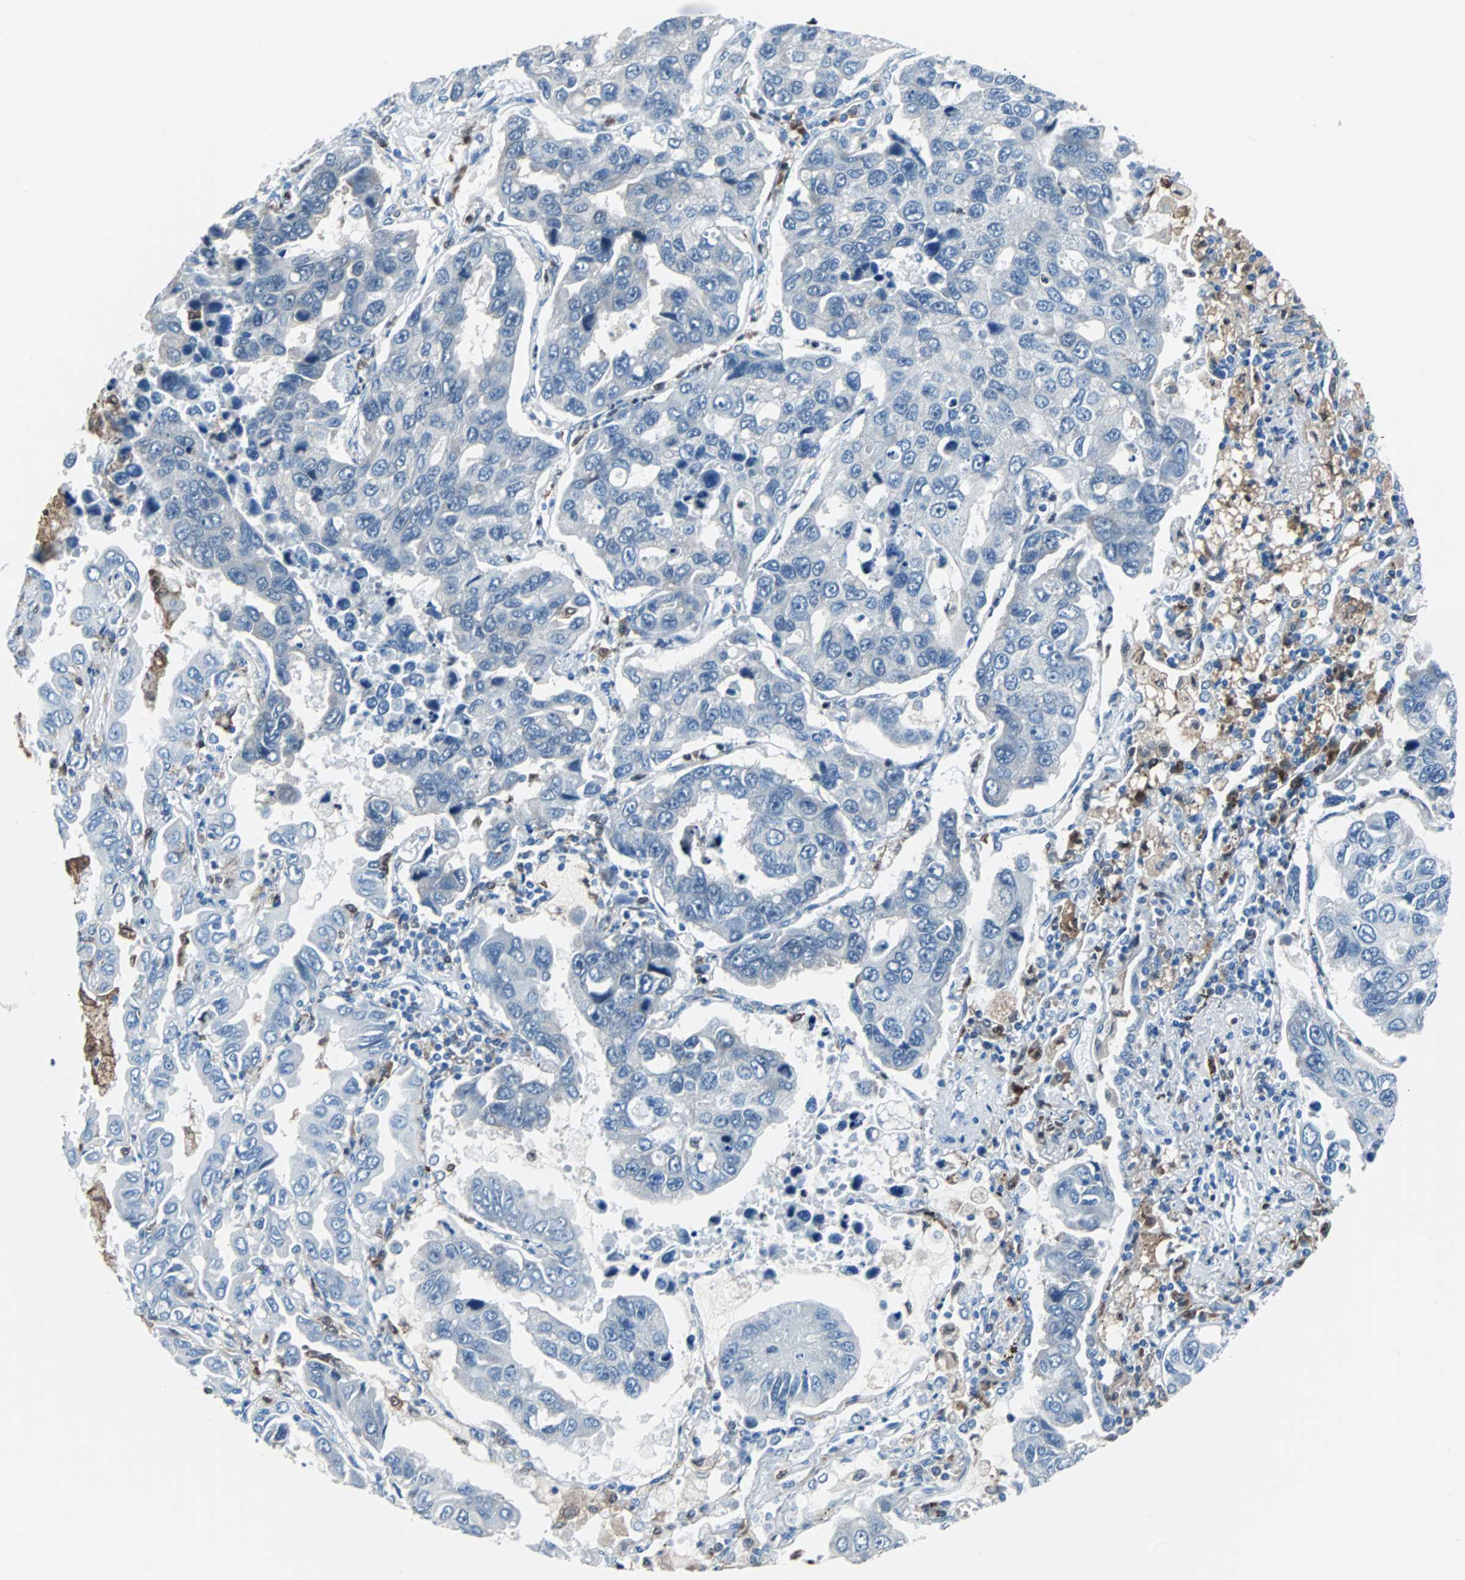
{"staining": {"intensity": "negative", "quantity": "none", "location": "none"}, "tissue": "lung cancer", "cell_type": "Tumor cells", "image_type": "cancer", "snomed": [{"axis": "morphology", "description": "Adenocarcinoma, NOS"}, {"axis": "topography", "description": "Lung"}], "caption": "IHC photomicrograph of neoplastic tissue: lung adenocarcinoma stained with DAB exhibits no significant protein positivity in tumor cells.", "gene": "SYK", "patient": {"sex": "male", "age": 64}}